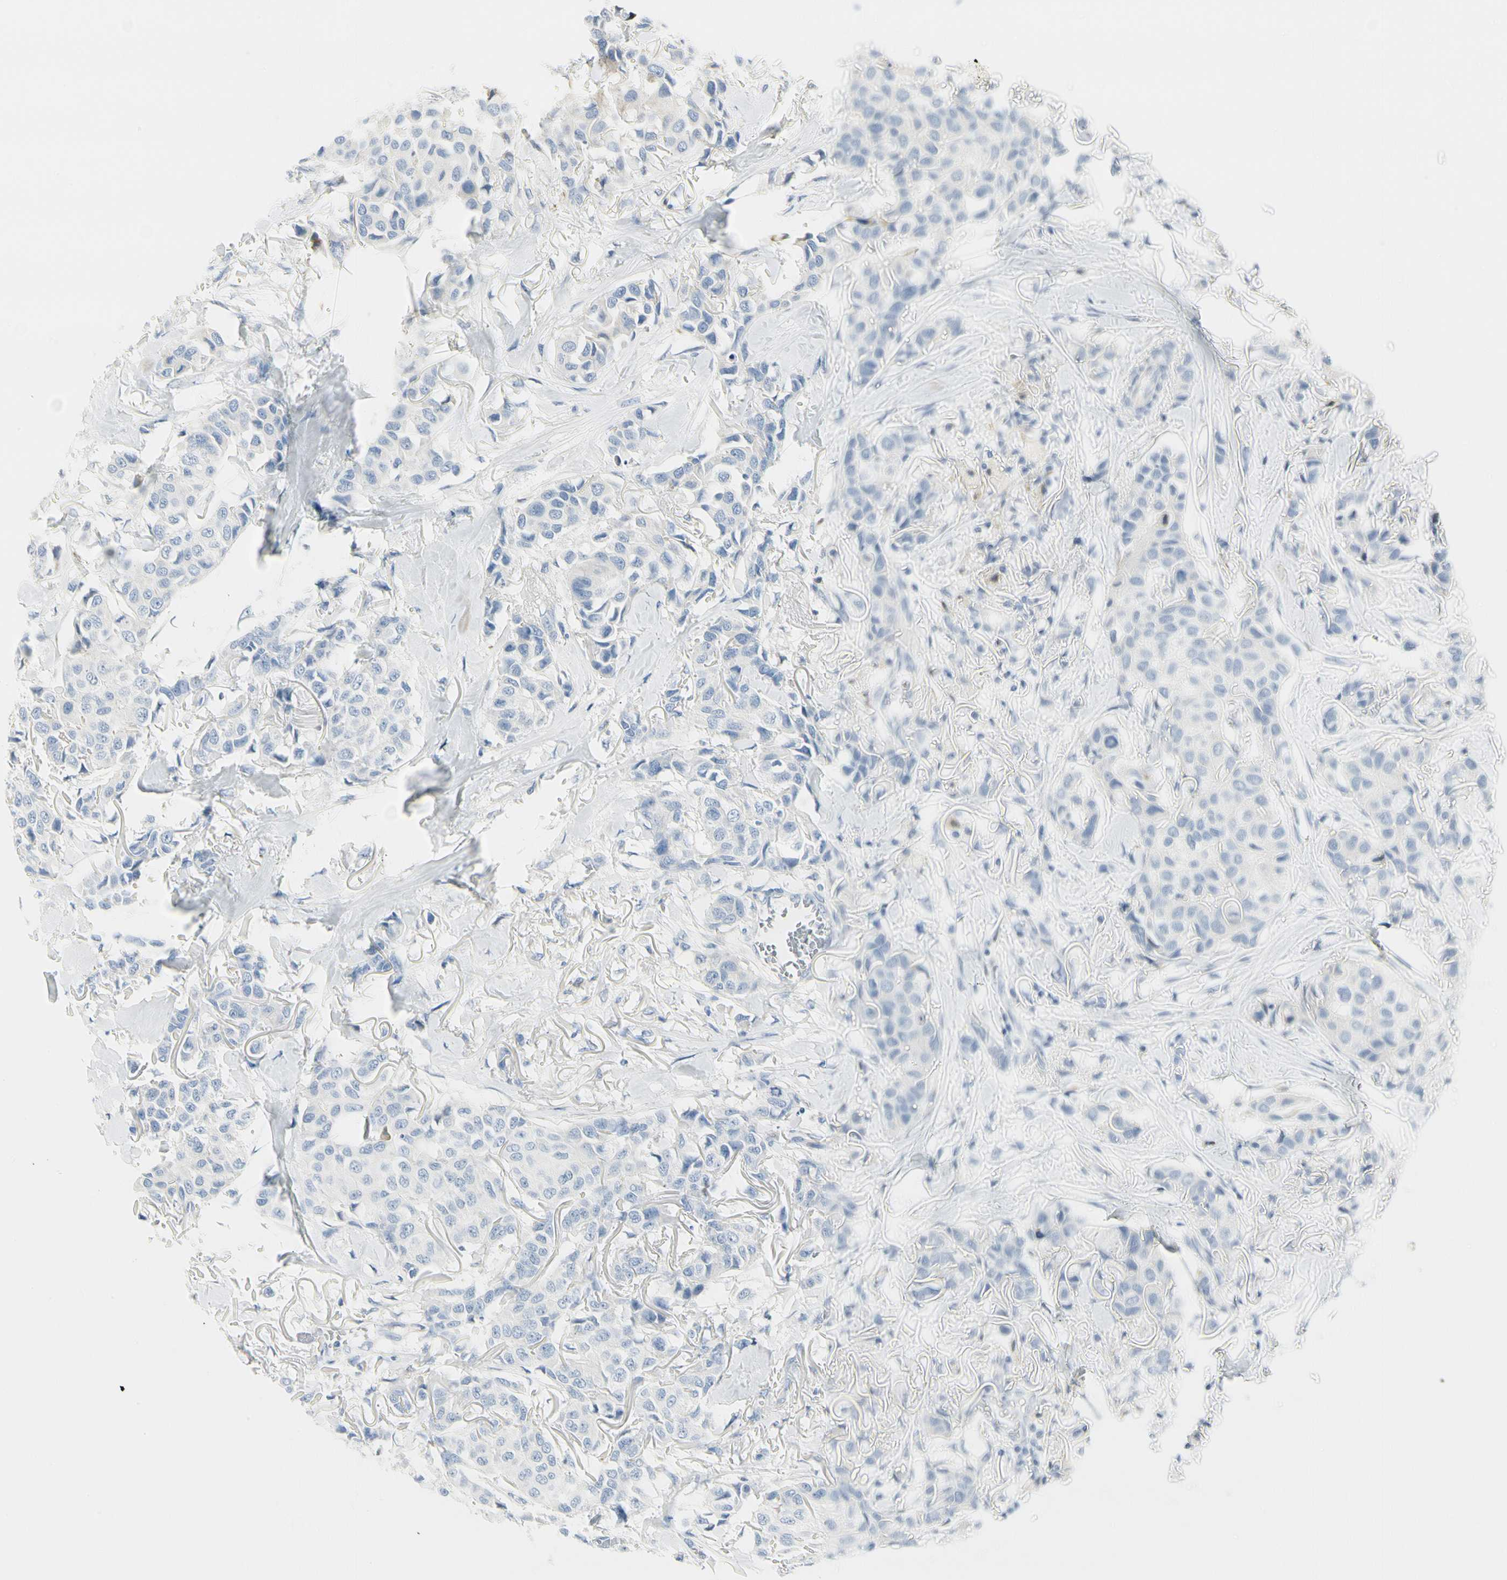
{"staining": {"intensity": "negative", "quantity": "none", "location": "none"}, "tissue": "breast cancer", "cell_type": "Tumor cells", "image_type": "cancer", "snomed": [{"axis": "morphology", "description": "Duct carcinoma"}, {"axis": "topography", "description": "Breast"}], "caption": "Immunohistochemistry (IHC) of breast cancer (infiltrating ductal carcinoma) displays no expression in tumor cells.", "gene": "TNFSF11", "patient": {"sex": "female", "age": 80}}